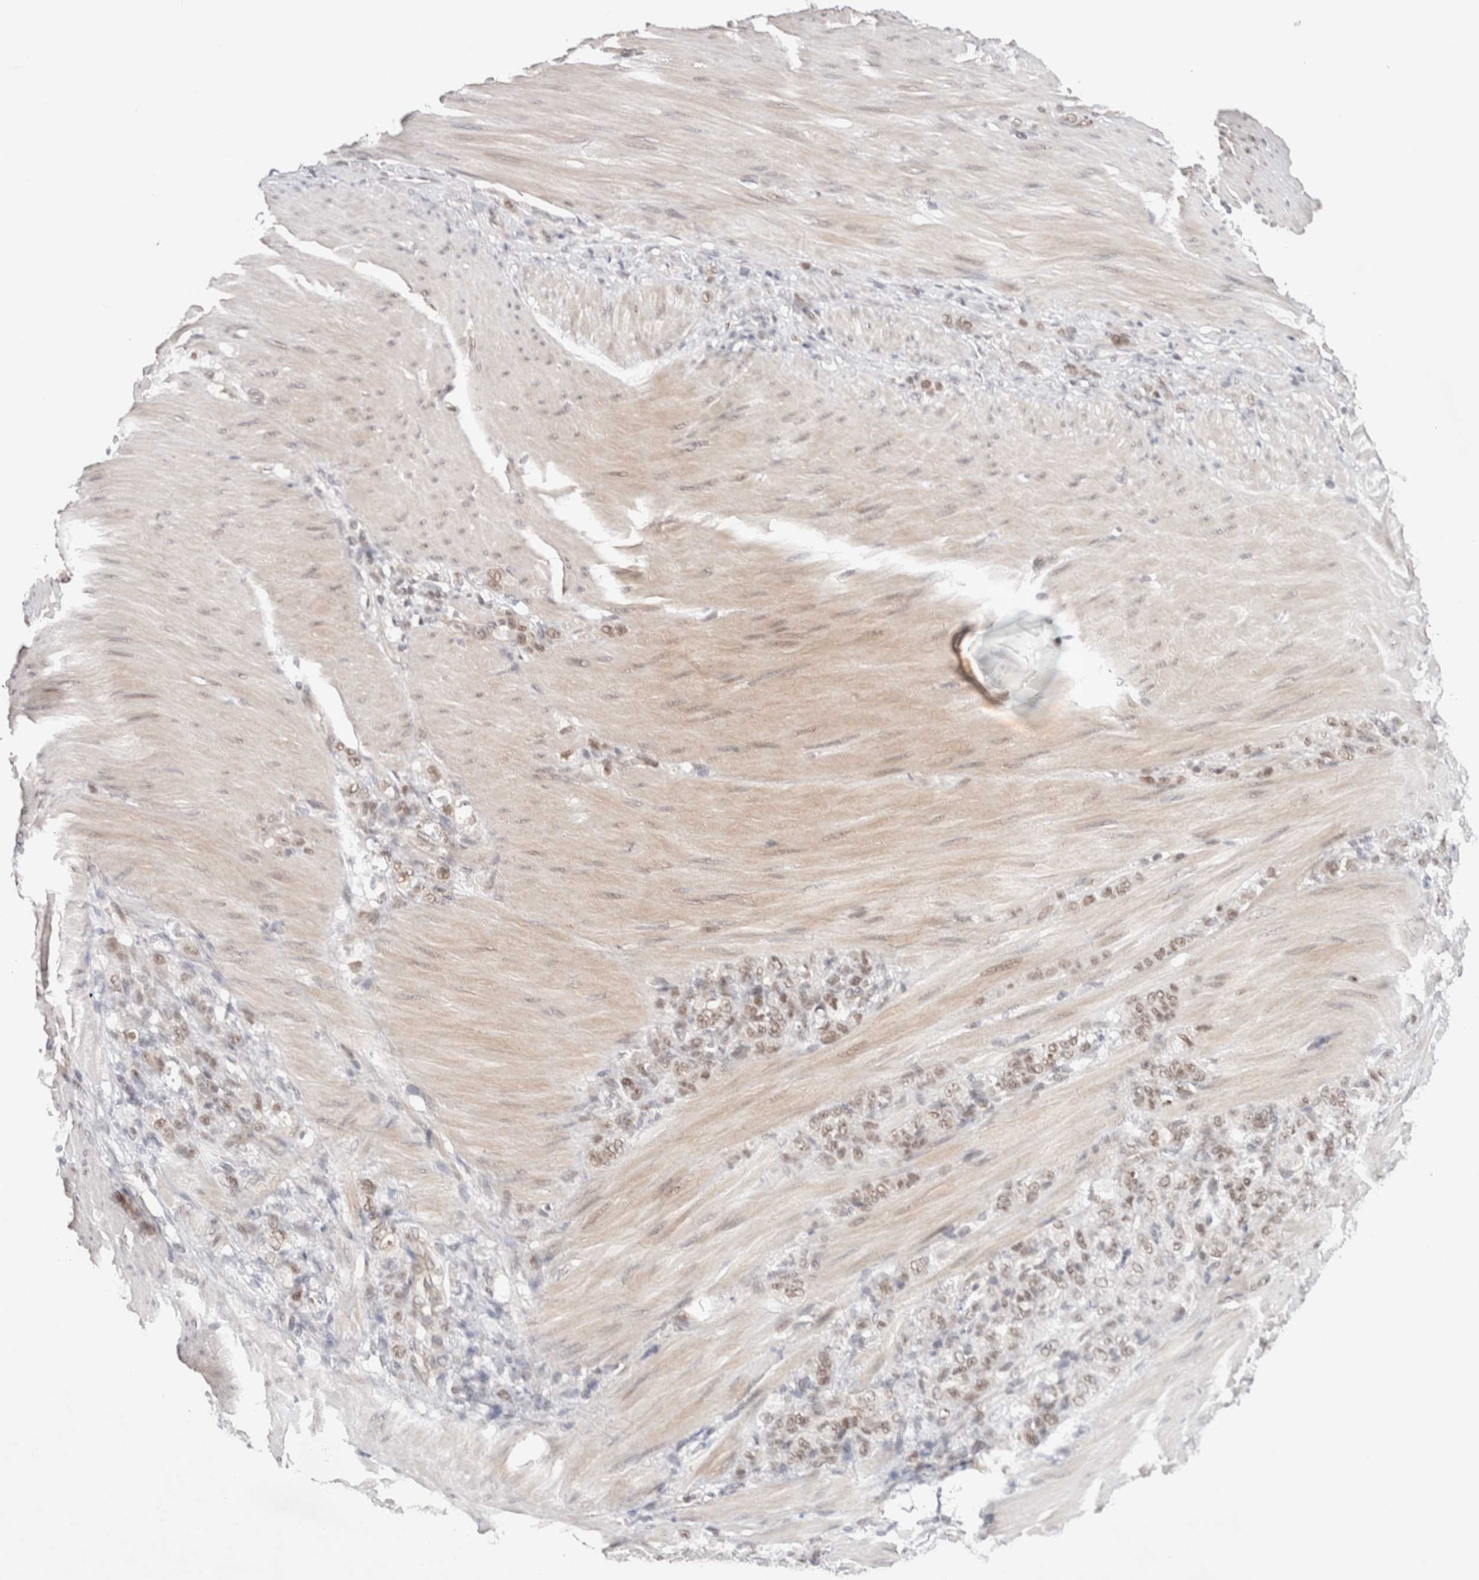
{"staining": {"intensity": "weak", "quantity": "25%-75%", "location": "nuclear"}, "tissue": "stomach cancer", "cell_type": "Tumor cells", "image_type": "cancer", "snomed": [{"axis": "morphology", "description": "Normal tissue, NOS"}, {"axis": "morphology", "description": "Adenocarcinoma, NOS"}, {"axis": "topography", "description": "Stomach"}], "caption": "An IHC micrograph of neoplastic tissue is shown. Protein staining in brown shows weak nuclear positivity in stomach cancer (adenocarcinoma) within tumor cells.", "gene": "GATAD2A", "patient": {"sex": "male", "age": 82}}